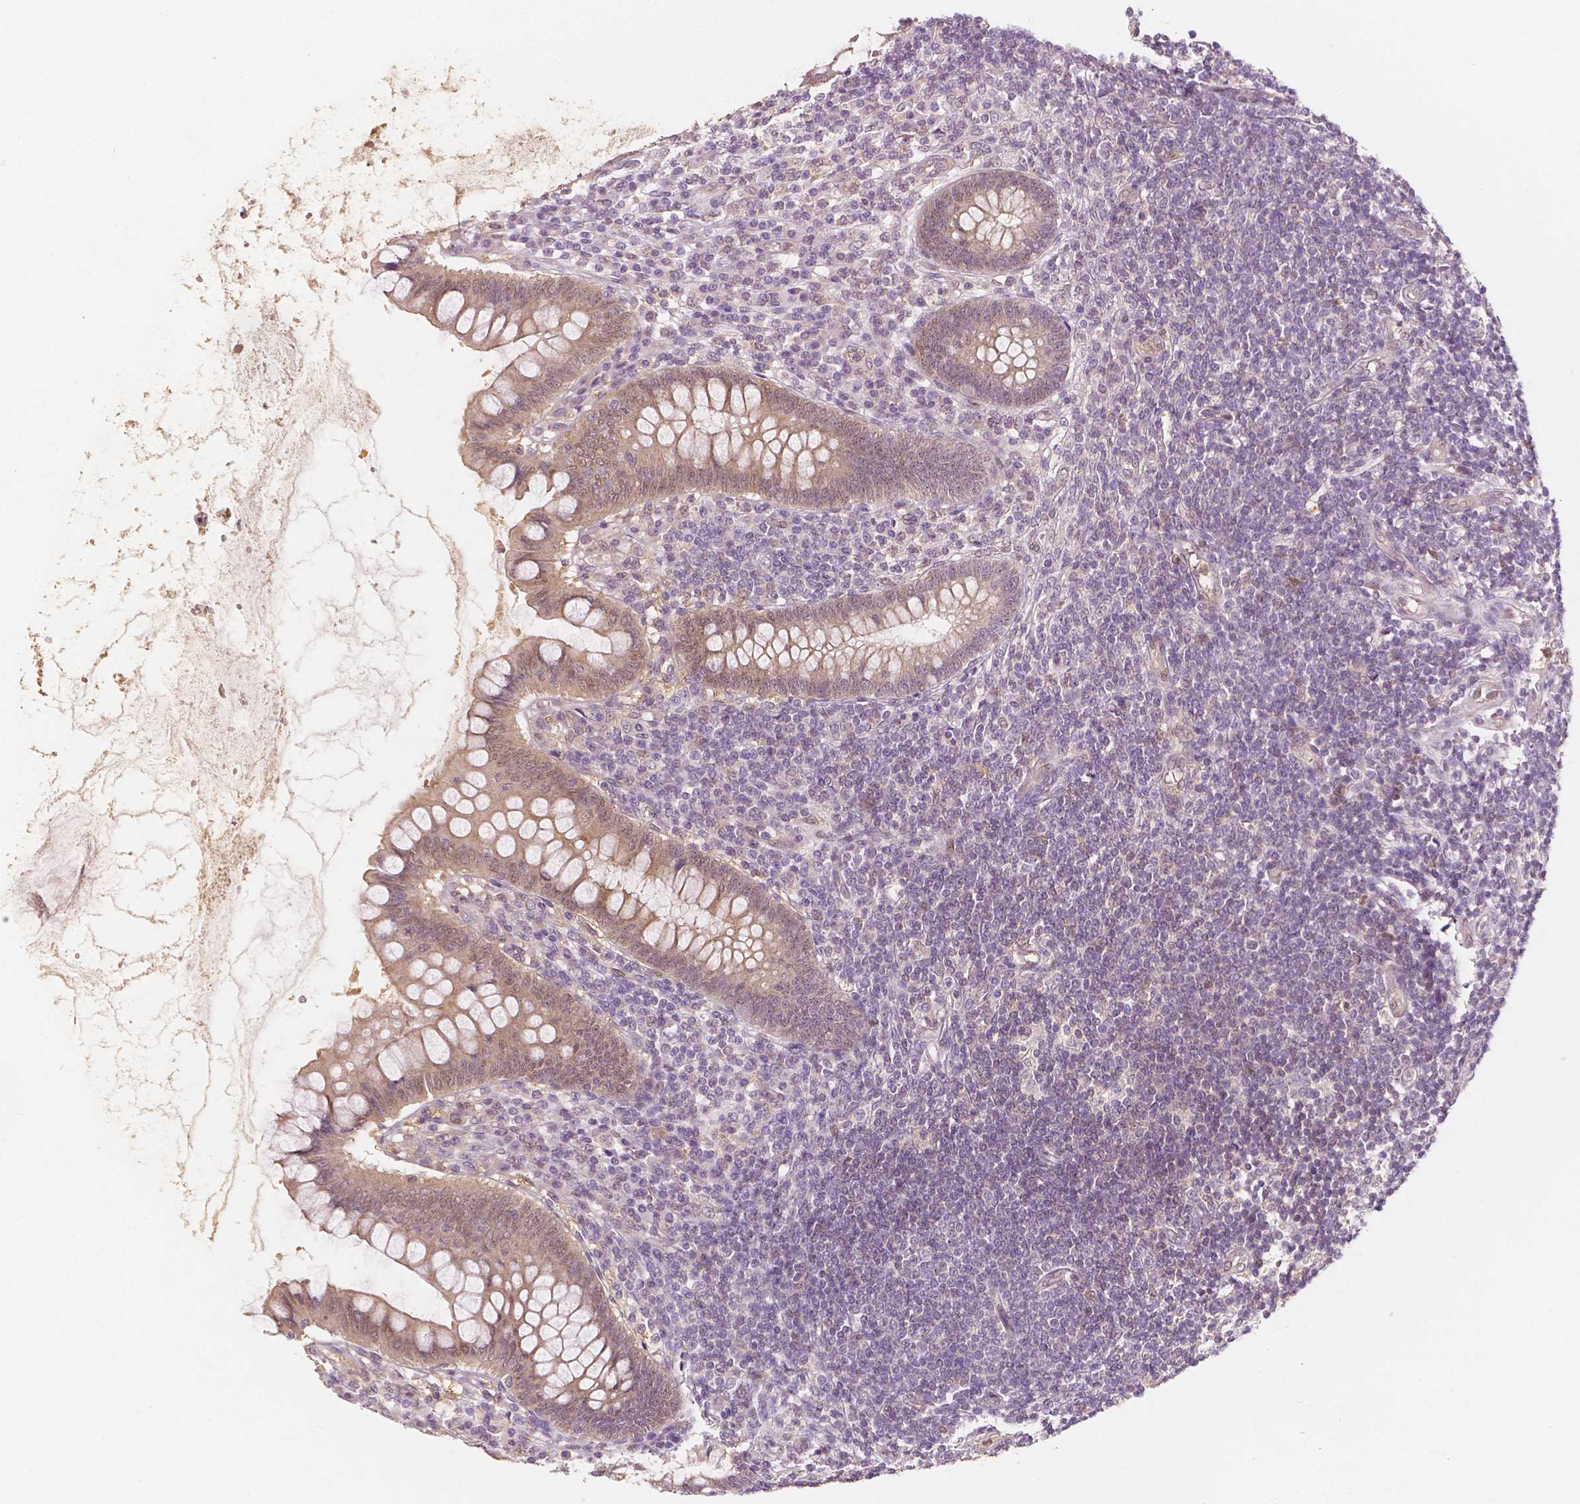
{"staining": {"intensity": "moderate", "quantity": ">75%", "location": "cytoplasmic/membranous,nuclear"}, "tissue": "appendix", "cell_type": "Glandular cells", "image_type": "normal", "snomed": [{"axis": "morphology", "description": "Normal tissue, NOS"}, {"axis": "topography", "description": "Appendix"}], "caption": "Human appendix stained with a brown dye demonstrates moderate cytoplasmic/membranous,nuclear positive expression in approximately >75% of glandular cells.", "gene": "NAPRT", "patient": {"sex": "female", "age": 57}}